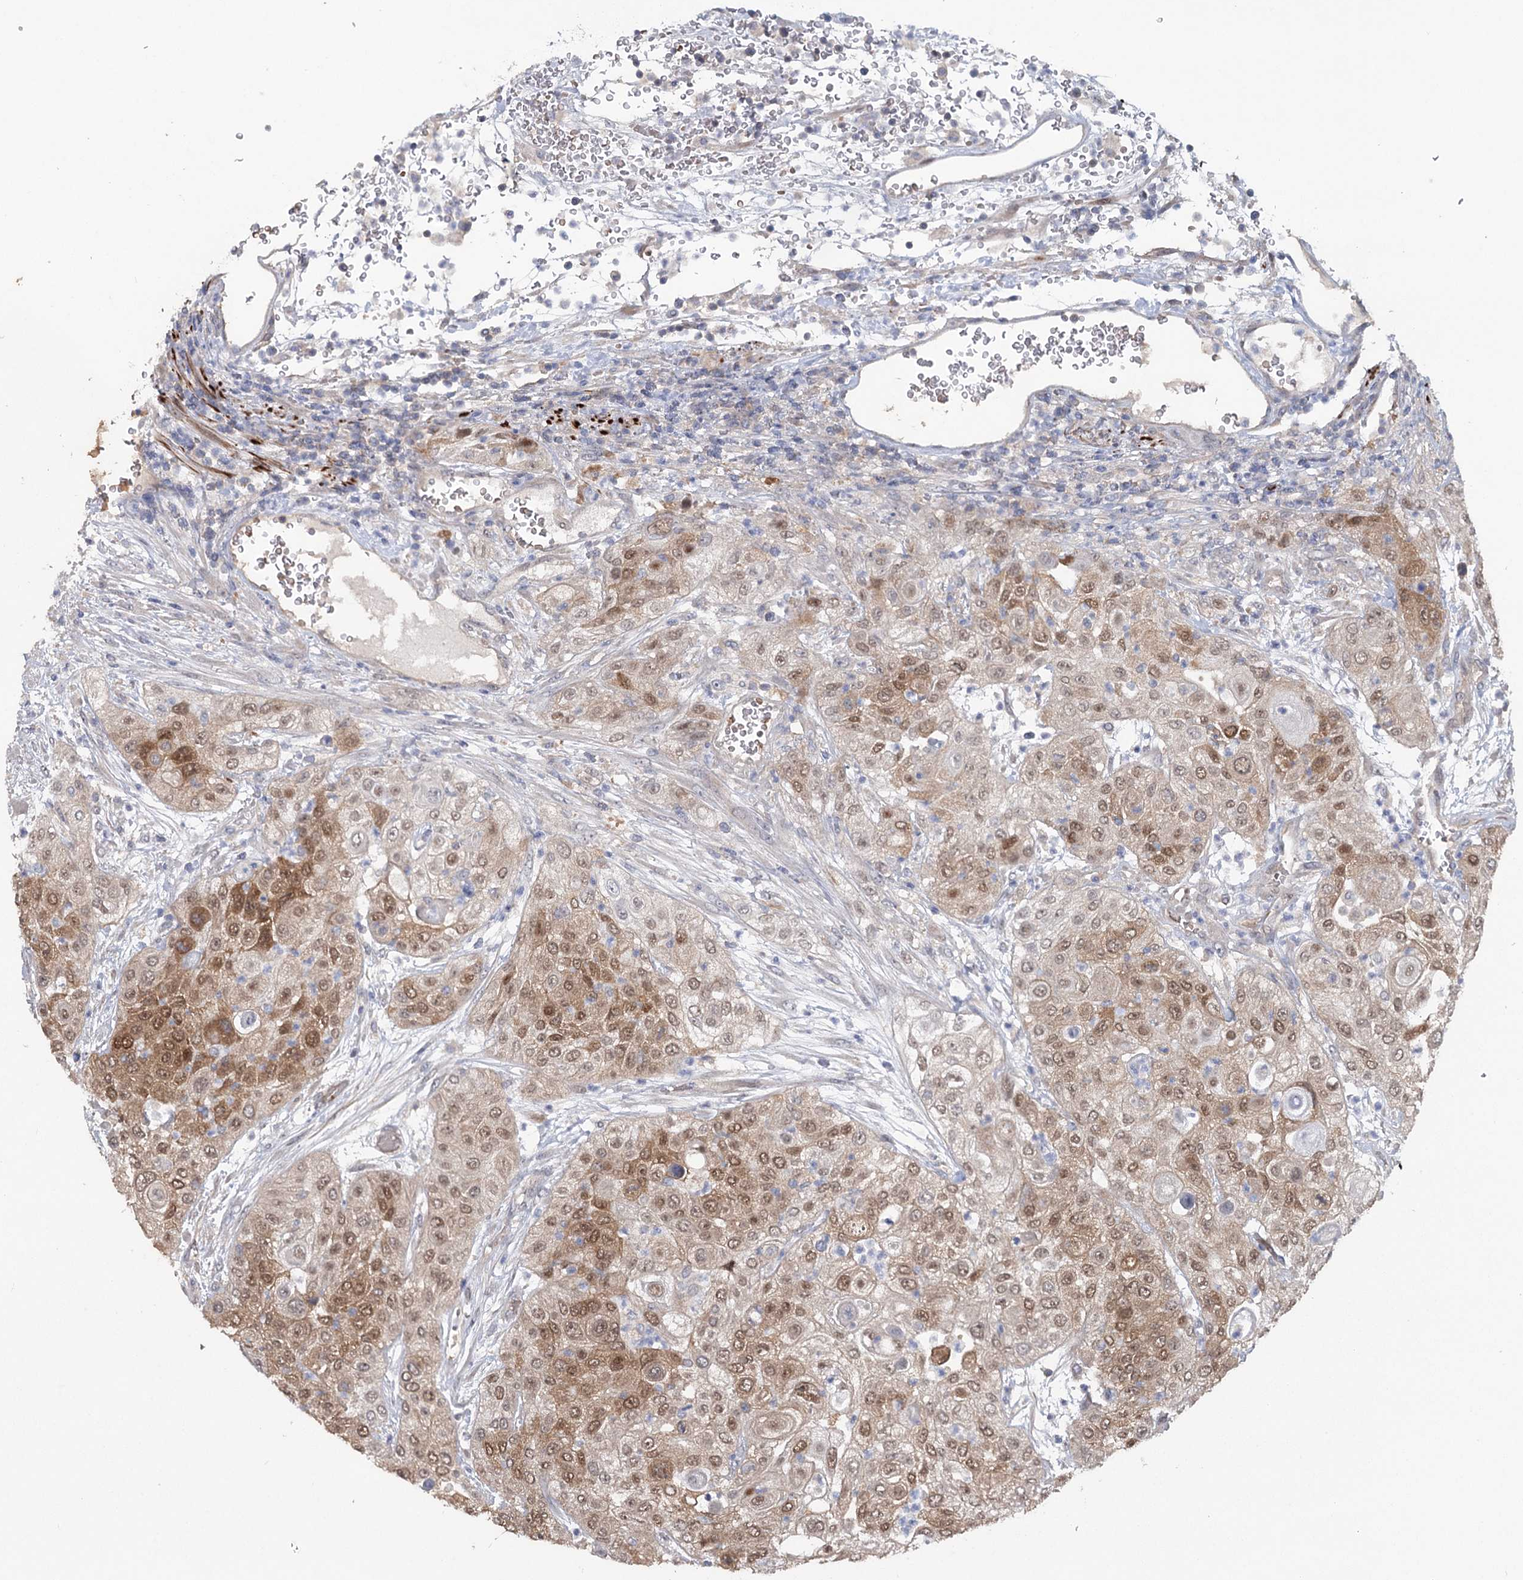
{"staining": {"intensity": "moderate", "quantity": ">75%", "location": "cytoplasmic/membranous,nuclear"}, "tissue": "urothelial cancer", "cell_type": "Tumor cells", "image_type": "cancer", "snomed": [{"axis": "morphology", "description": "Urothelial carcinoma, High grade"}, {"axis": "topography", "description": "Urinary bladder"}], "caption": "Immunohistochemistry (IHC) photomicrograph of neoplastic tissue: high-grade urothelial carcinoma stained using IHC displays medium levels of moderate protein expression localized specifically in the cytoplasmic/membranous and nuclear of tumor cells, appearing as a cytoplasmic/membranous and nuclear brown color.", "gene": "MAP3K13", "patient": {"sex": "female", "age": 79}}